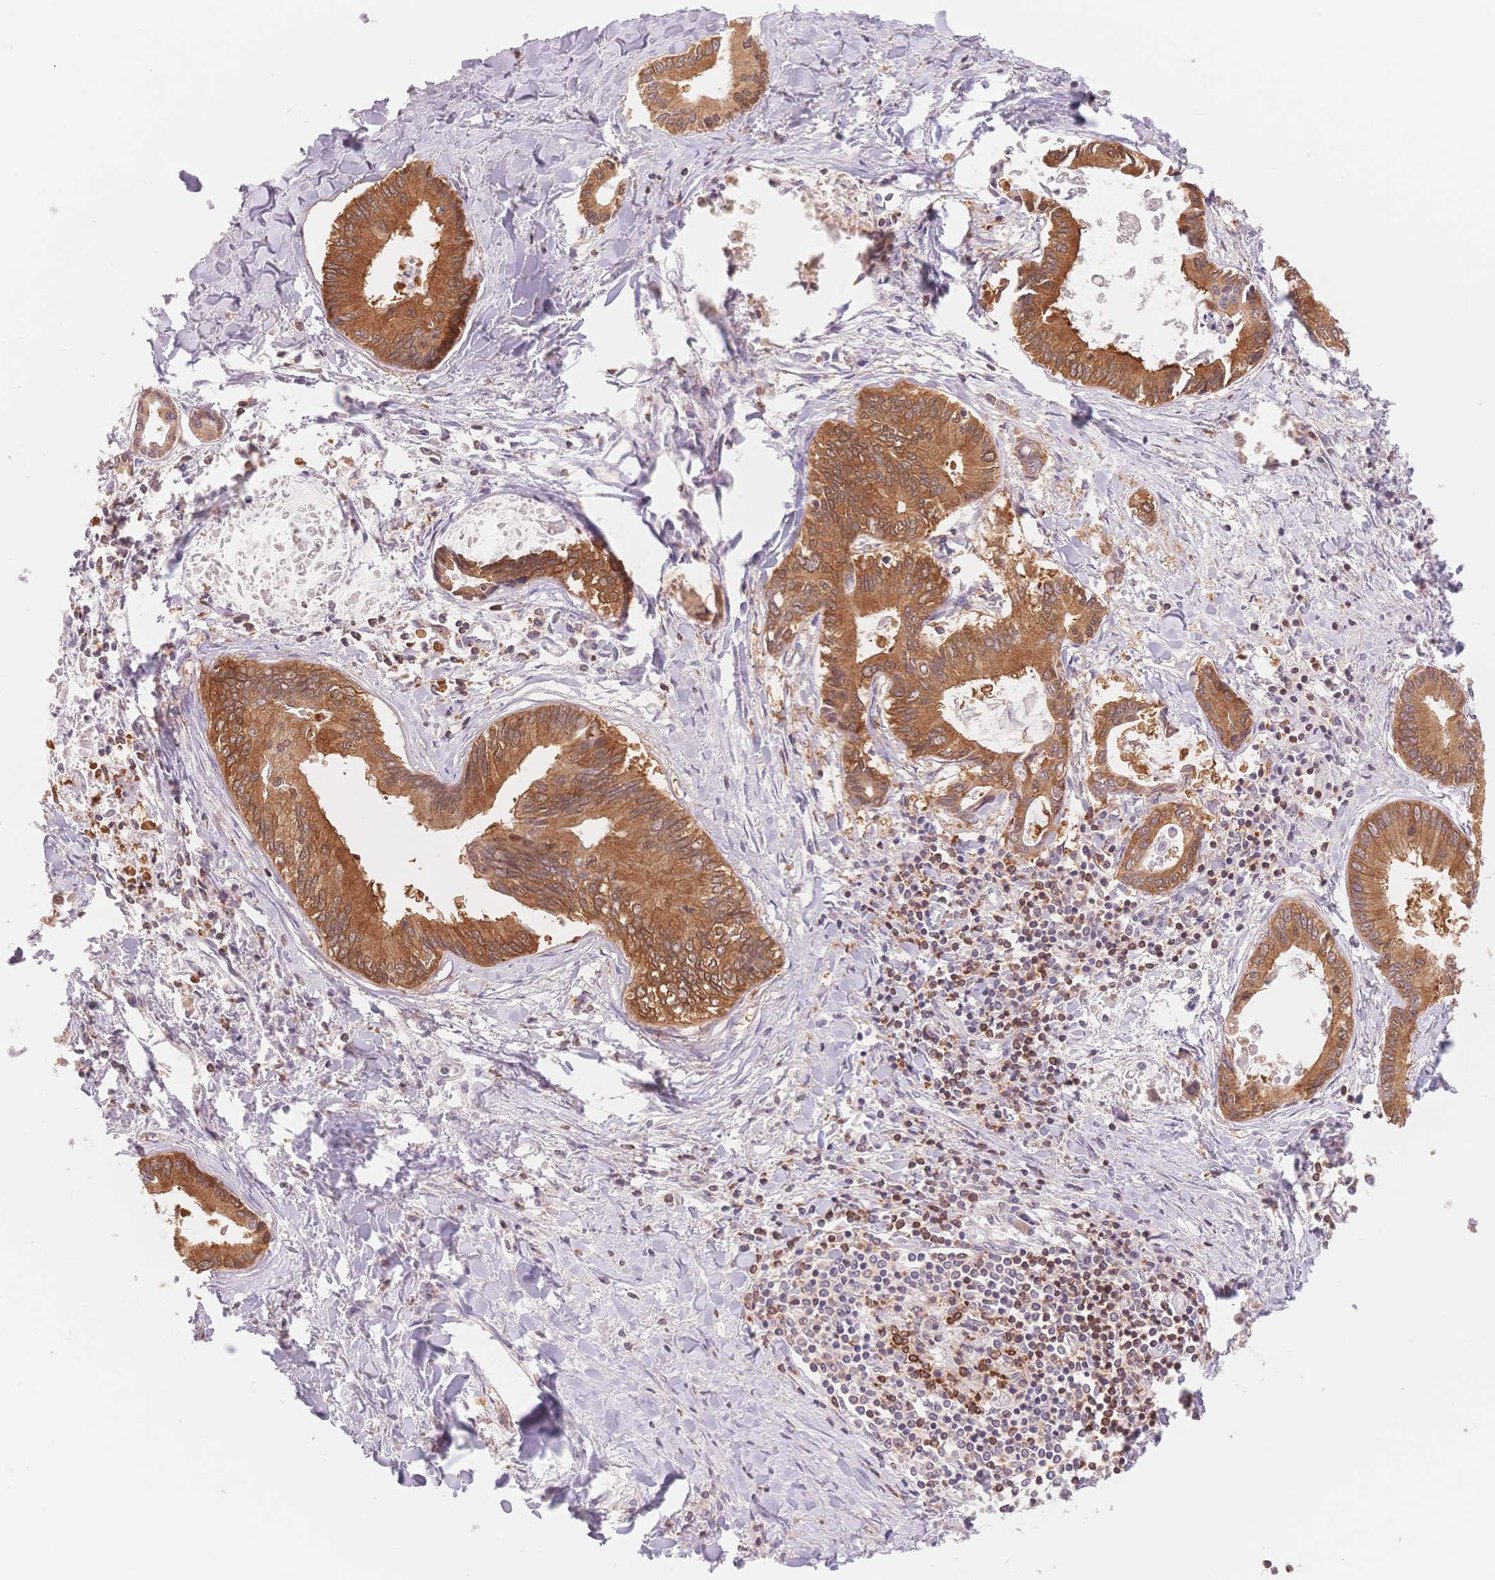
{"staining": {"intensity": "moderate", "quantity": ">75%", "location": "cytoplasmic/membranous"}, "tissue": "liver cancer", "cell_type": "Tumor cells", "image_type": "cancer", "snomed": [{"axis": "morphology", "description": "Cholangiocarcinoma"}, {"axis": "topography", "description": "Liver"}], "caption": "An image of human cholangiocarcinoma (liver) stained for a protein reveals moderate cytoplasmic/membranous brown staining in tumor cells.", "gene": "STK39", "patient": {"sex": "male", "age": 66}}